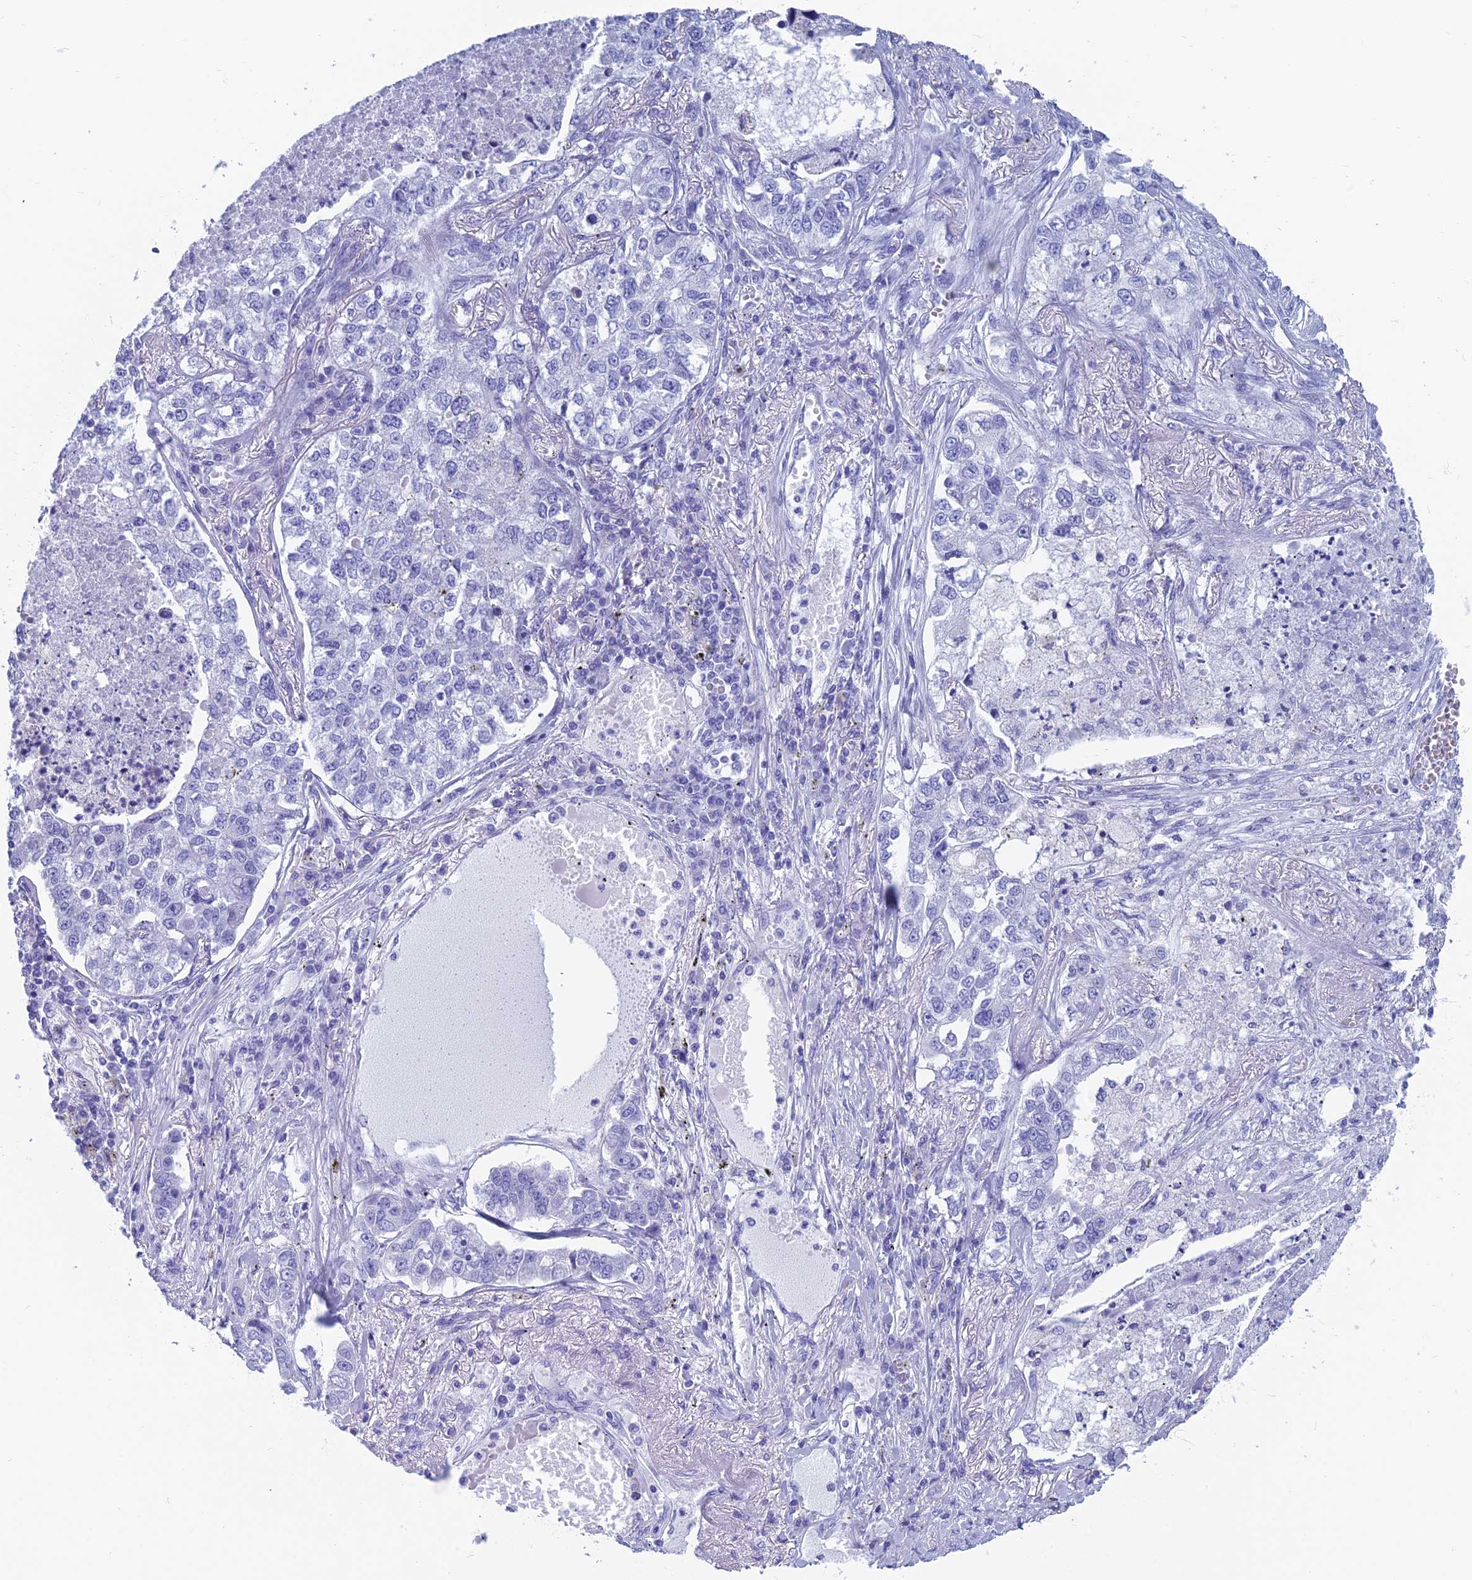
{"staining": {"intensity": "negative", "quantity": "none", "location": "none"}, "tissue": "lung cancer", "cell_type": "Tumor cells", "image_type": "cancer", "snomed": [{"axis": "morphology", "description": "Adenocarcinoma, NOS"}, {"axis": "topography", "description": "Lung"}], "caption": "The photomicrograph demonstrates no staining of tumor cells in lung cancer.", "gene": "CAPS", "patient": {"sex": "male", "age": 49}}